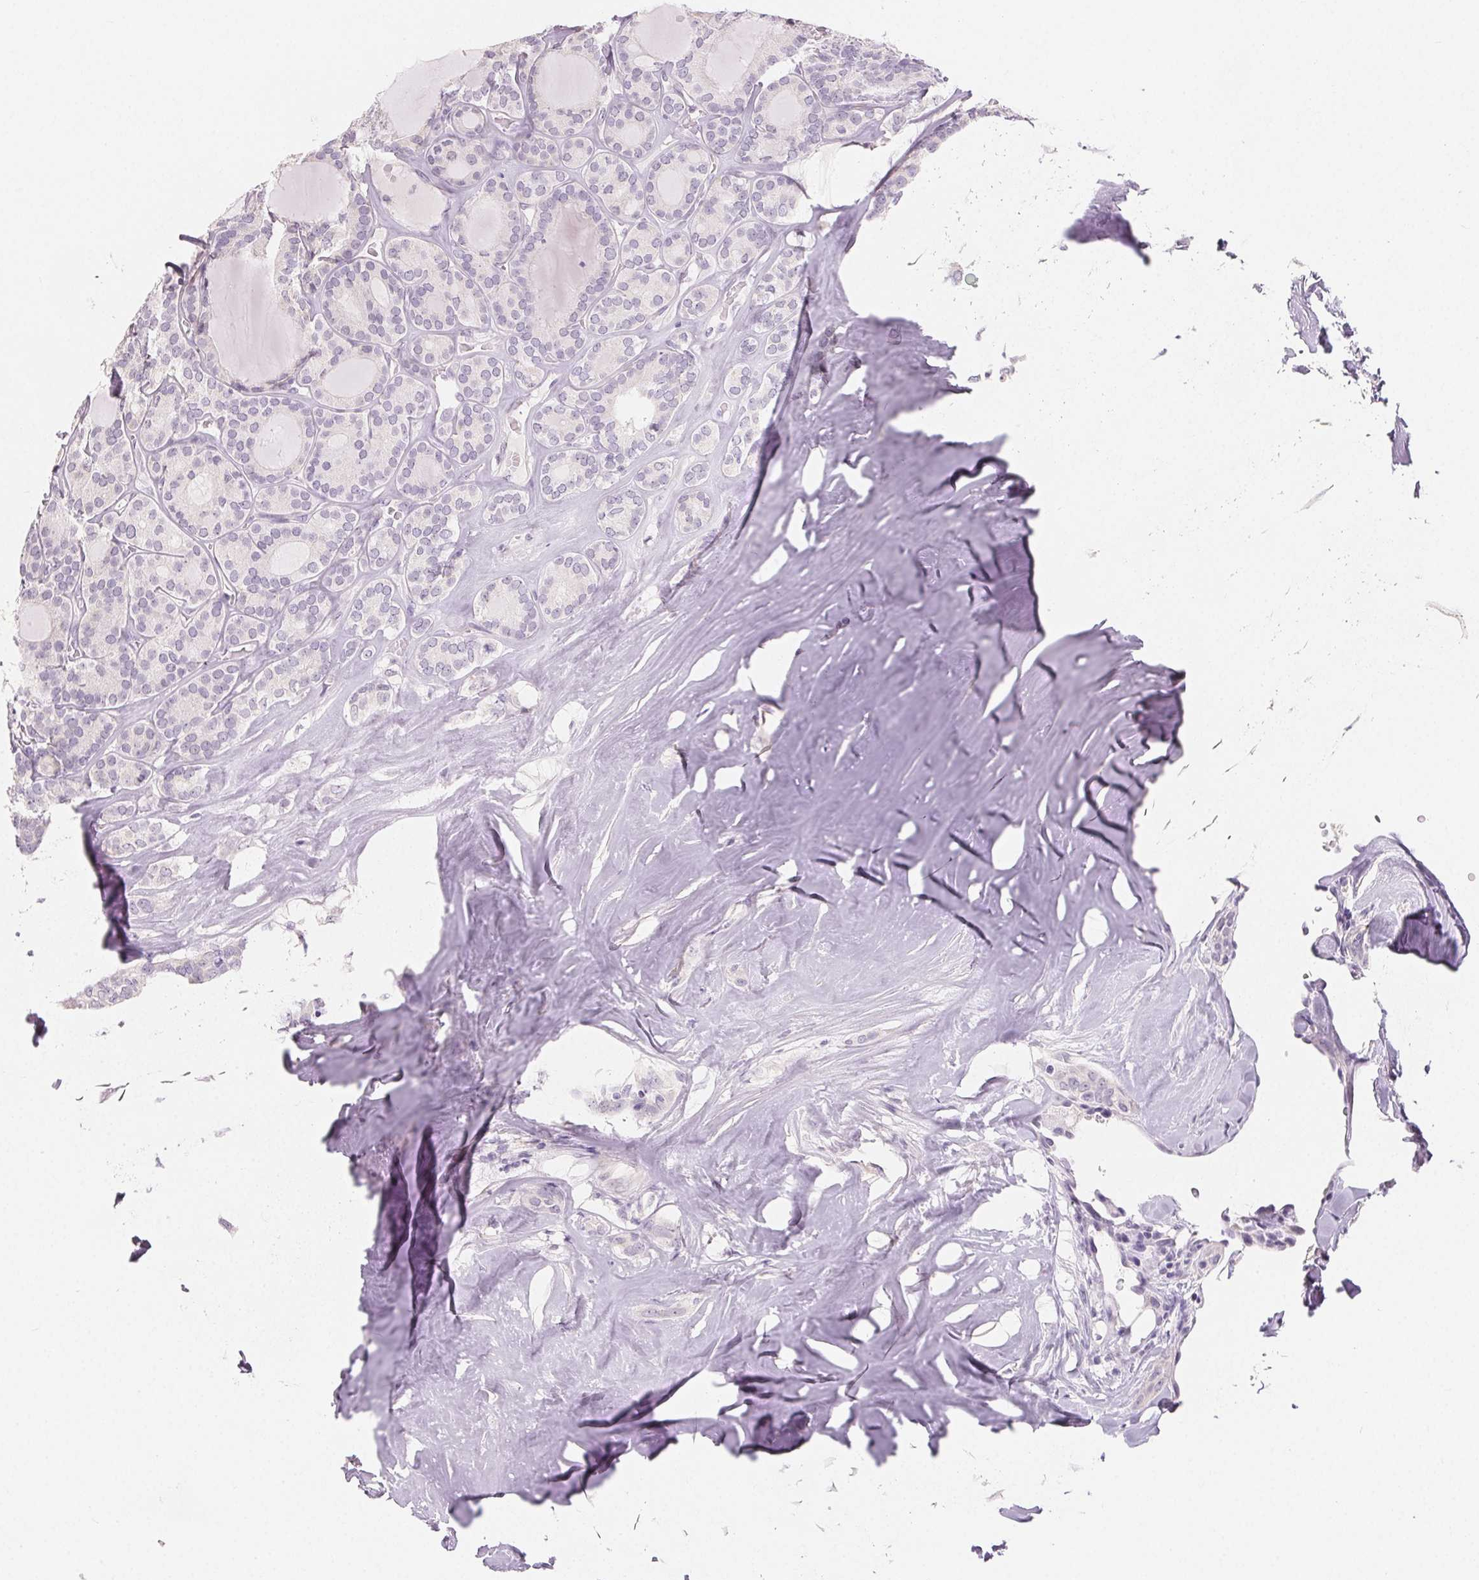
{"staining": {"intensity": "negative", "quantity": "none", "location": "none"}, "tissue": "thyroid cancer", "cell_type": "Tumor cells", "image_type": "cancer", "snomed": [{"axis": "morphology", "description": "Follicular adenoma carcinoma, NOS"}, {"axis": "topography", "description": "Thyroid gland"}], "caption": "There is no significant positivity in tumor cells of thyroid cancer (follicular adenoma carcinoma).", "gene": "MIOX", "patient": {"sex": "male", "age": 74}}